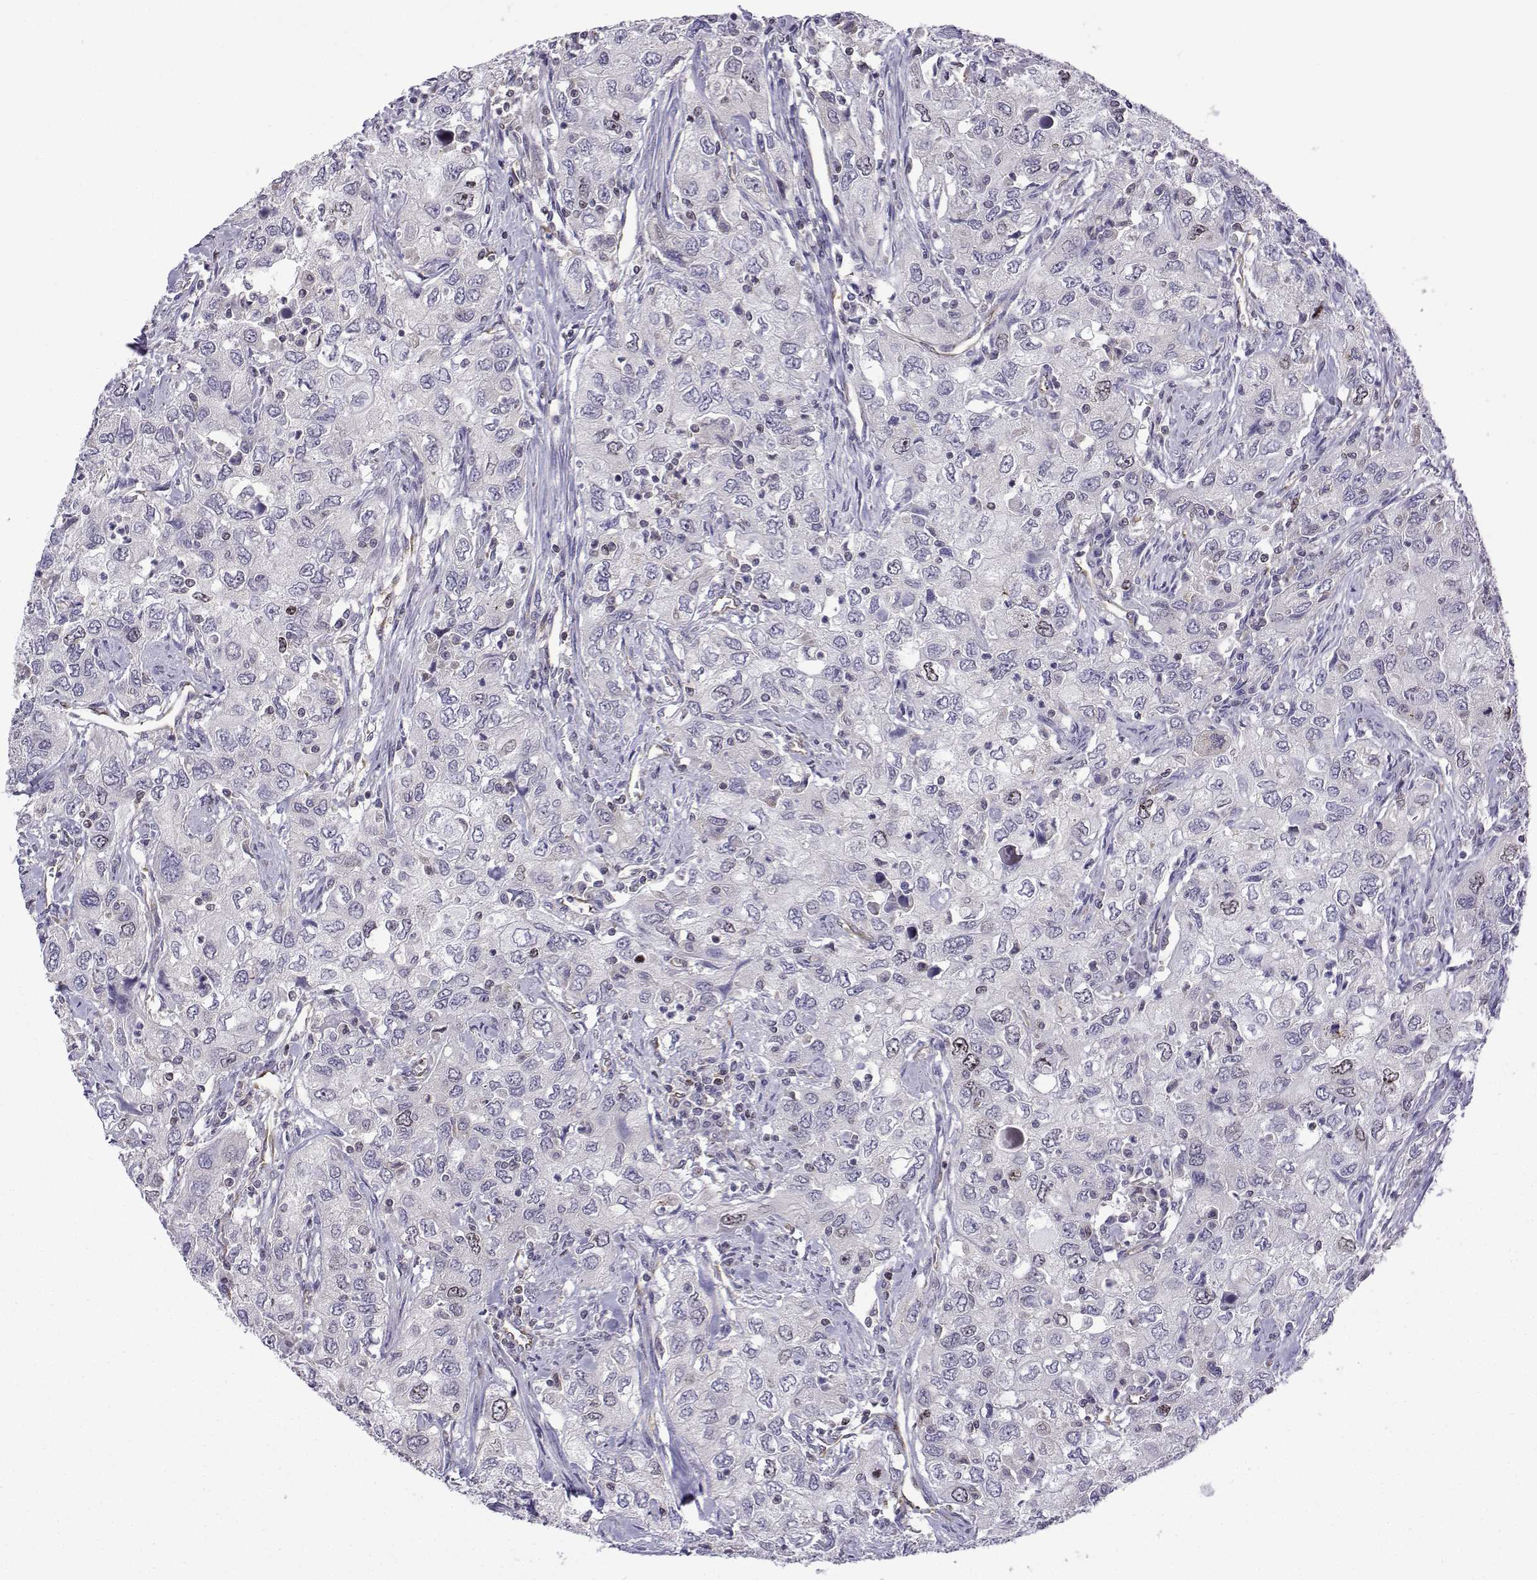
{"staining": {"intensity": "negative", "quantity": "none", "location": "none"}, "tissue": "urothelial cancer", "cell_type": "Tumor cells", "image_type": "cancer", "snomed": [{"axis": "morphology", "description": "Urothelial carcinoma, High grade"}, {"axis": "topography", "description": "Urinary bladder"}], "caption": "High power microscopy image of an immunohistochemistry histopathology image of urothelial carcinoma (high-grade), revealing no significant staining in tumor cells. The staining is performed using DAB (3,3'-diaminobenzidine) brown chromogen with nuclei counter-stained in using hematoxylin.", "gene": "INCENP", "patient": {"sex": "male", "age": 76}}